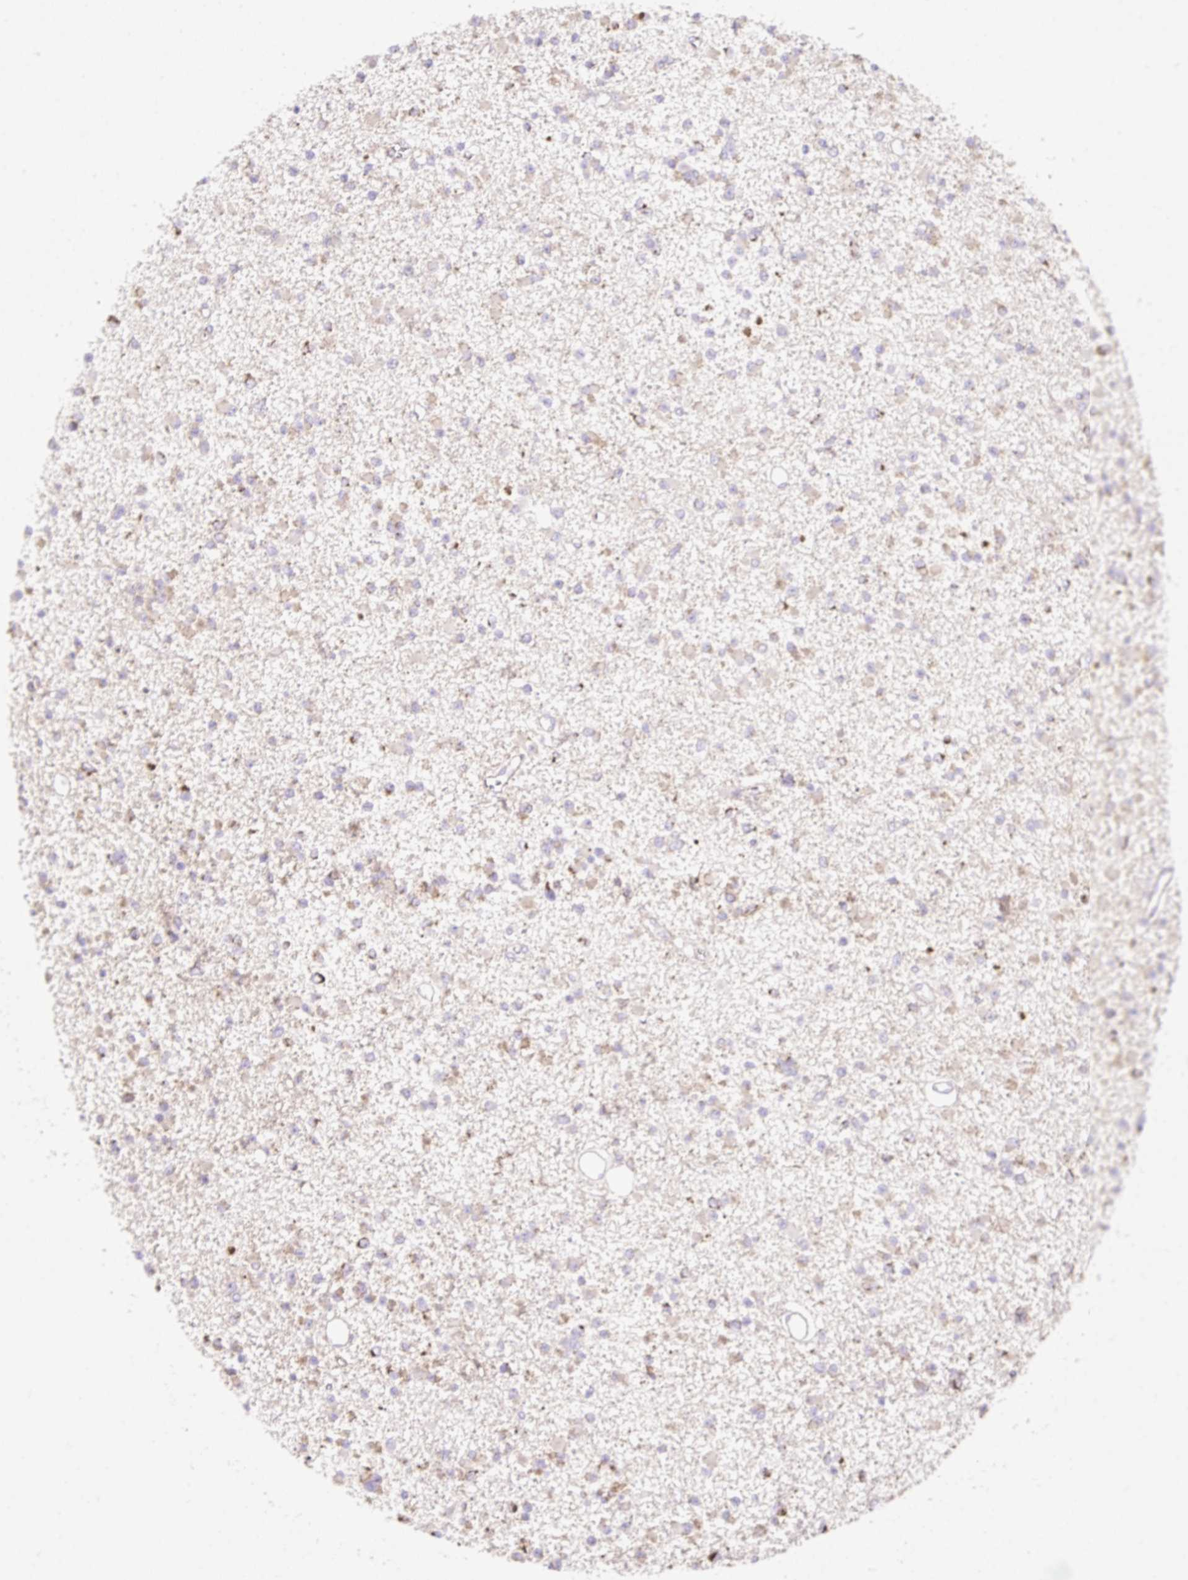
{"staining": {"intensity": "moderate", "quantity": "25%-75%", "location": "cytoplasmic/membranous"}, "tissue": "glioma", "cell_type": "Tumor cells", "image_type": "cancer", "snomed": [{"axis": "morphology", "description": "Glioma, malignant, Low grade"}, {"axis": "topography", "description": "Brain"}], "caption": "The immunohistochemical stain highlights moderate cytoplasmic/membranous staining in tumor cells of glioma tissue. (Brightfield microscopy of DAB IHC at high magnification).", "gene": "DAAM2", "patient": {"sex": "female", "age": 22}}